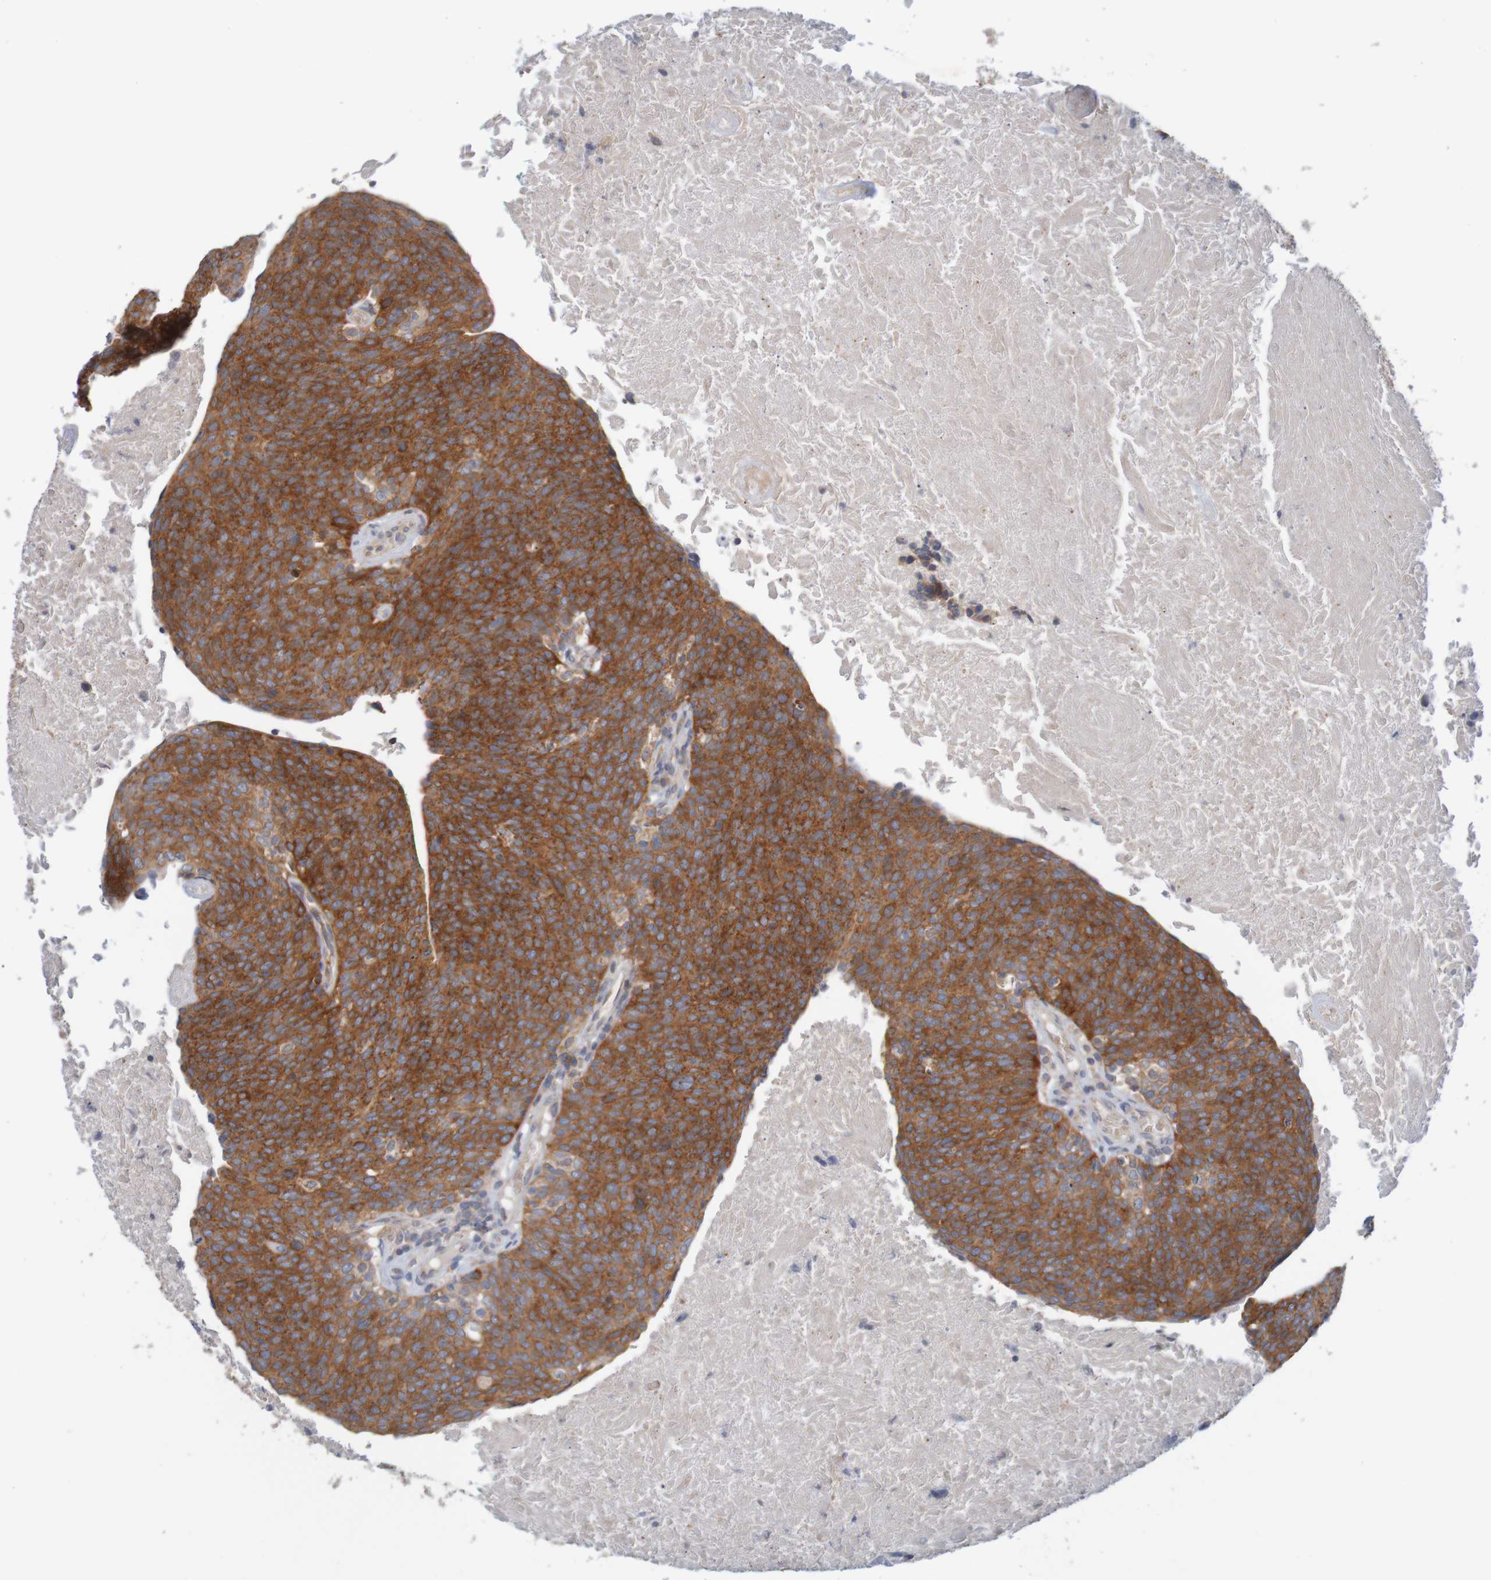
{"staining": {"intensity": "strong", "quantity": ">75%", "location": "cytoplasmic/membranous"}, "tissue": "head and neck cancer", "cell_type": "Tumor cells", "image_type": "cancer", "snomed": [{"axis": "morphology", "description": "Squamous cell carcinoma, NOS"}, {"axis": "morphology", "description": "Squamous cell carcinoma, metastatic, NOS"}, {"axis": "topography", "description": "Lymph node"}, {"axis": "topography", "description": "Head-Neck"}], "caption": "A photomicrograph of human metastatic squamous cell carcinoma (head and neck) stained for a protein exhibits strong cytoplasmic/membranous brown staining in tumor cells.", "gene": "NAV2", "patient": {"sex": "male", "age": 62}}